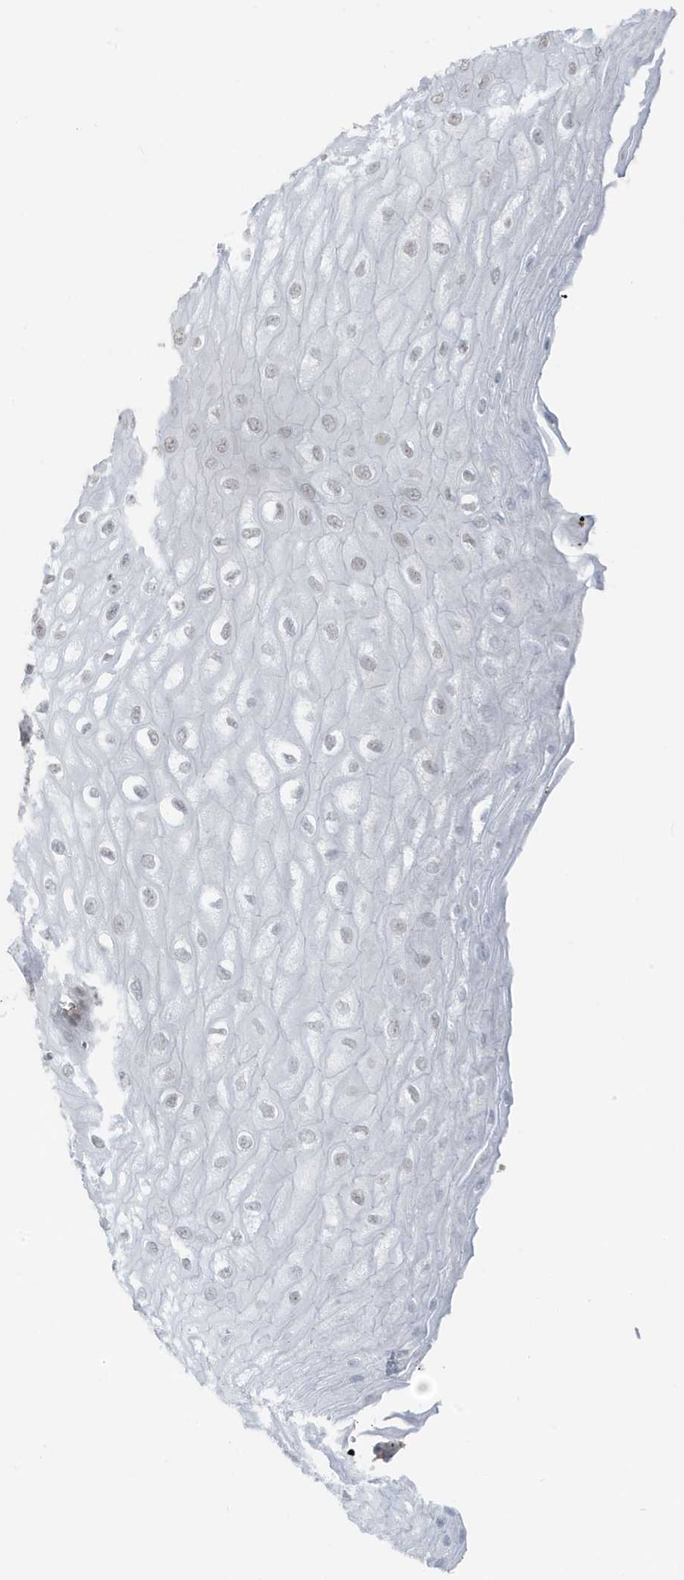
{"staining": {"intensity": "negative", "quantity": "none", "location": "none"}, "tissue": "esophagus", "cell_type": "Squamous epithelial cells", "image_type": "normal", "snomed": [{"axis": "morphology", "description": "Normal tissue, NOS"}, {"axis": "topography", "description": "Esophagus"}], "caption": "Immunohistochemistry histopathology image of unremarkable human esophagus stained for a protein (brown), which demonstrates no expression in squamous epithelial cells.", "gene": "CHCHD4", "patient": {"sex": "male", "age": 60}}